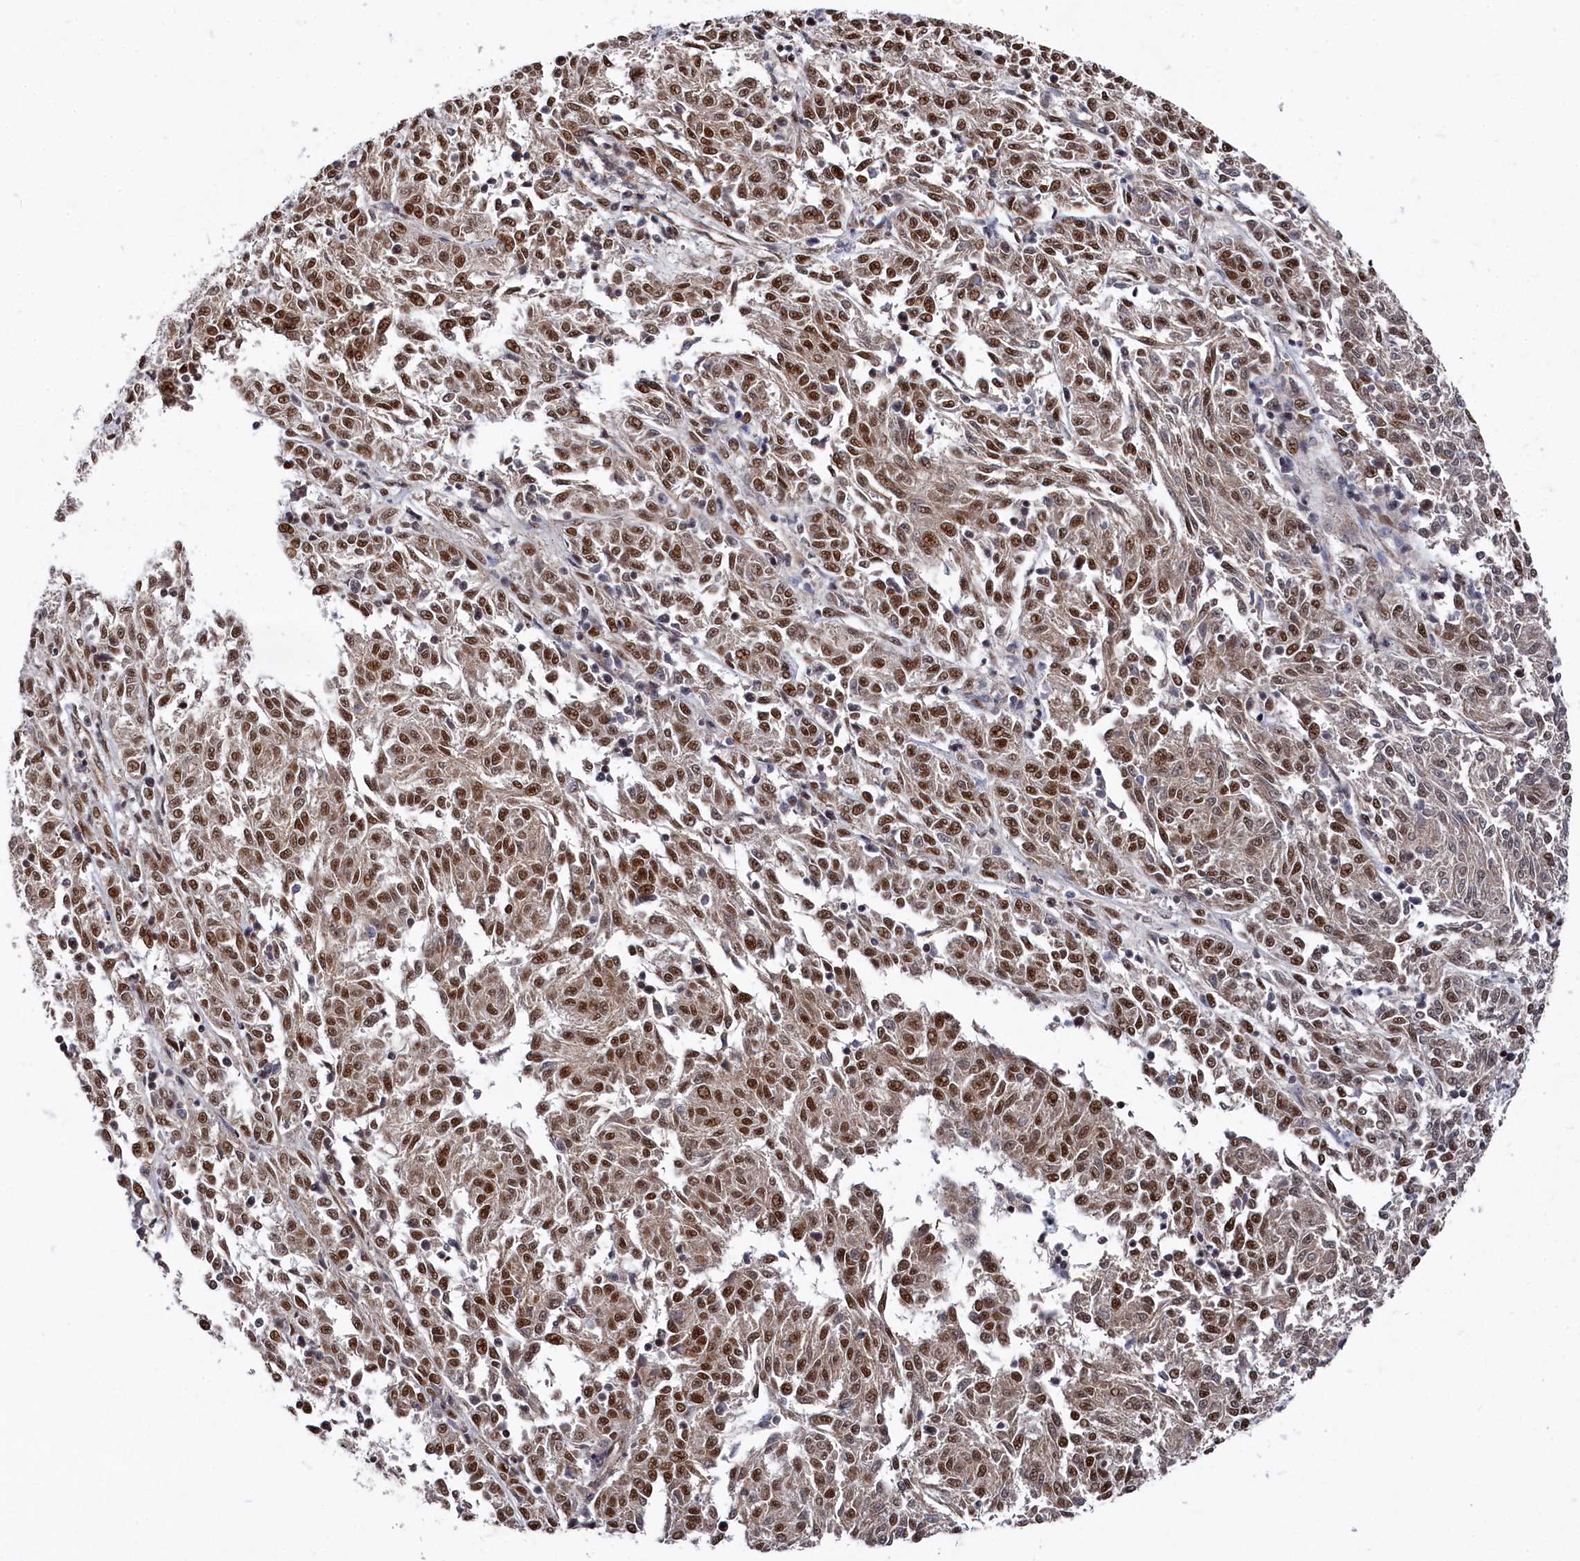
{"staining": {"intensity": "strong", "quantity": ">75%", "location": "nuclear"}, "tissue": "melanoma", "cell_type": "Tumor cells", "image_type": "cancer", "snomed": [{"axis": "morphology", "description": "Malignant melanoma, NOS"}, {"axis": "topography", "description": "Skin"}], "caption": "Brown immunohistochemical staining in melanoma exhibits strong nuclear staining in approximately >75% of tumor cells.", "gene": "BUB3", "patient": {"sex": "female", "age": 72}}